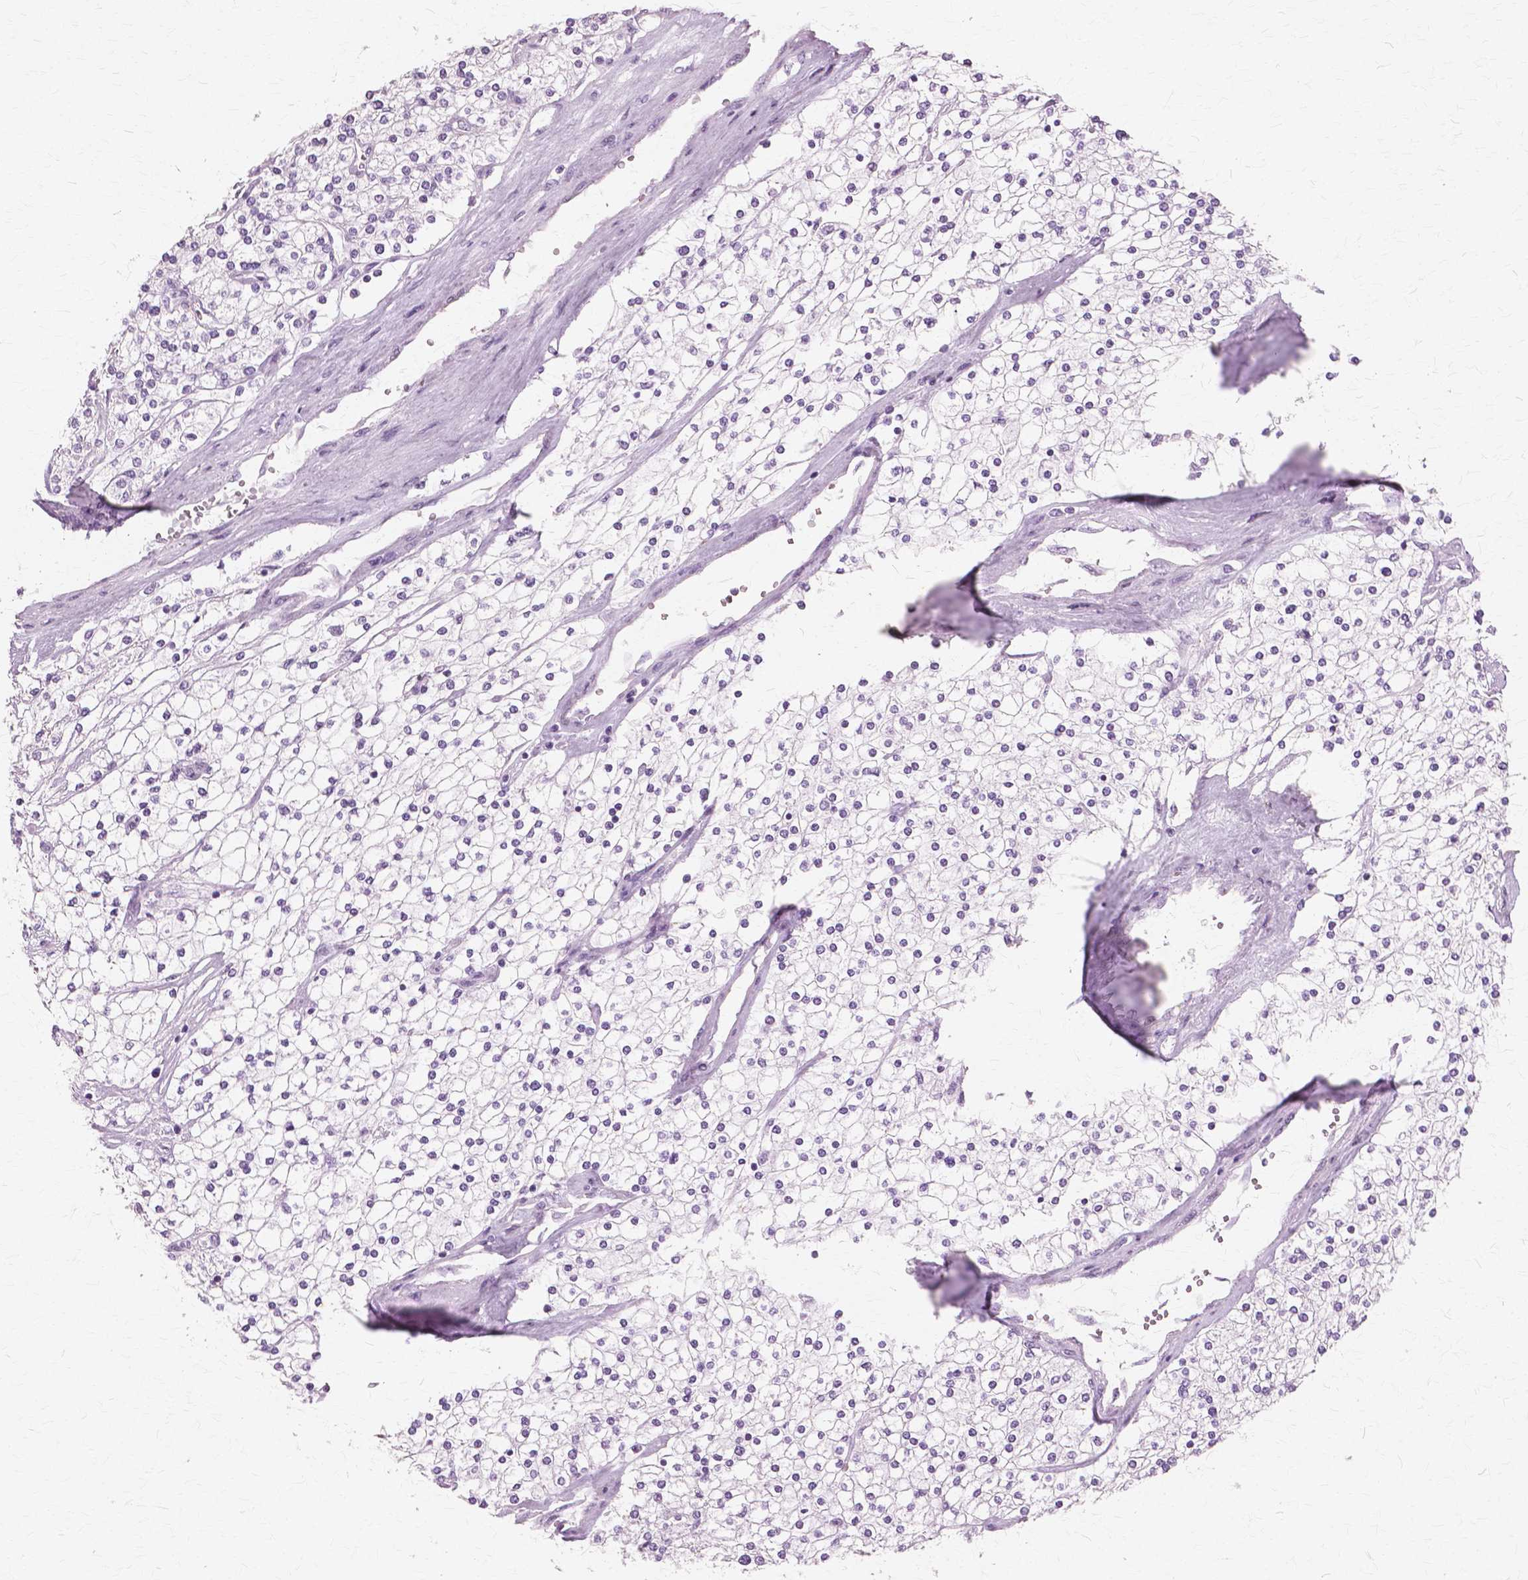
{"staining": {"intensity": "negative", "quantity": "none", "location": "none"}, "tissue": "renal cancer", "cell_type": "Tumor cells", "image_type": "cancer", "snomed": [{"axis": "morphology", "description": "Adenocarcinoma, NOS"}, {"axis": "topography", "description": "Kidney"}], "caption": "Immunohistochemical staining of human renal cancer (adenocarcinoma) exhibits no significant expression in tumor cells.", "gene": "SFTPD", "patient": {"sex": "male", "age": 80}}